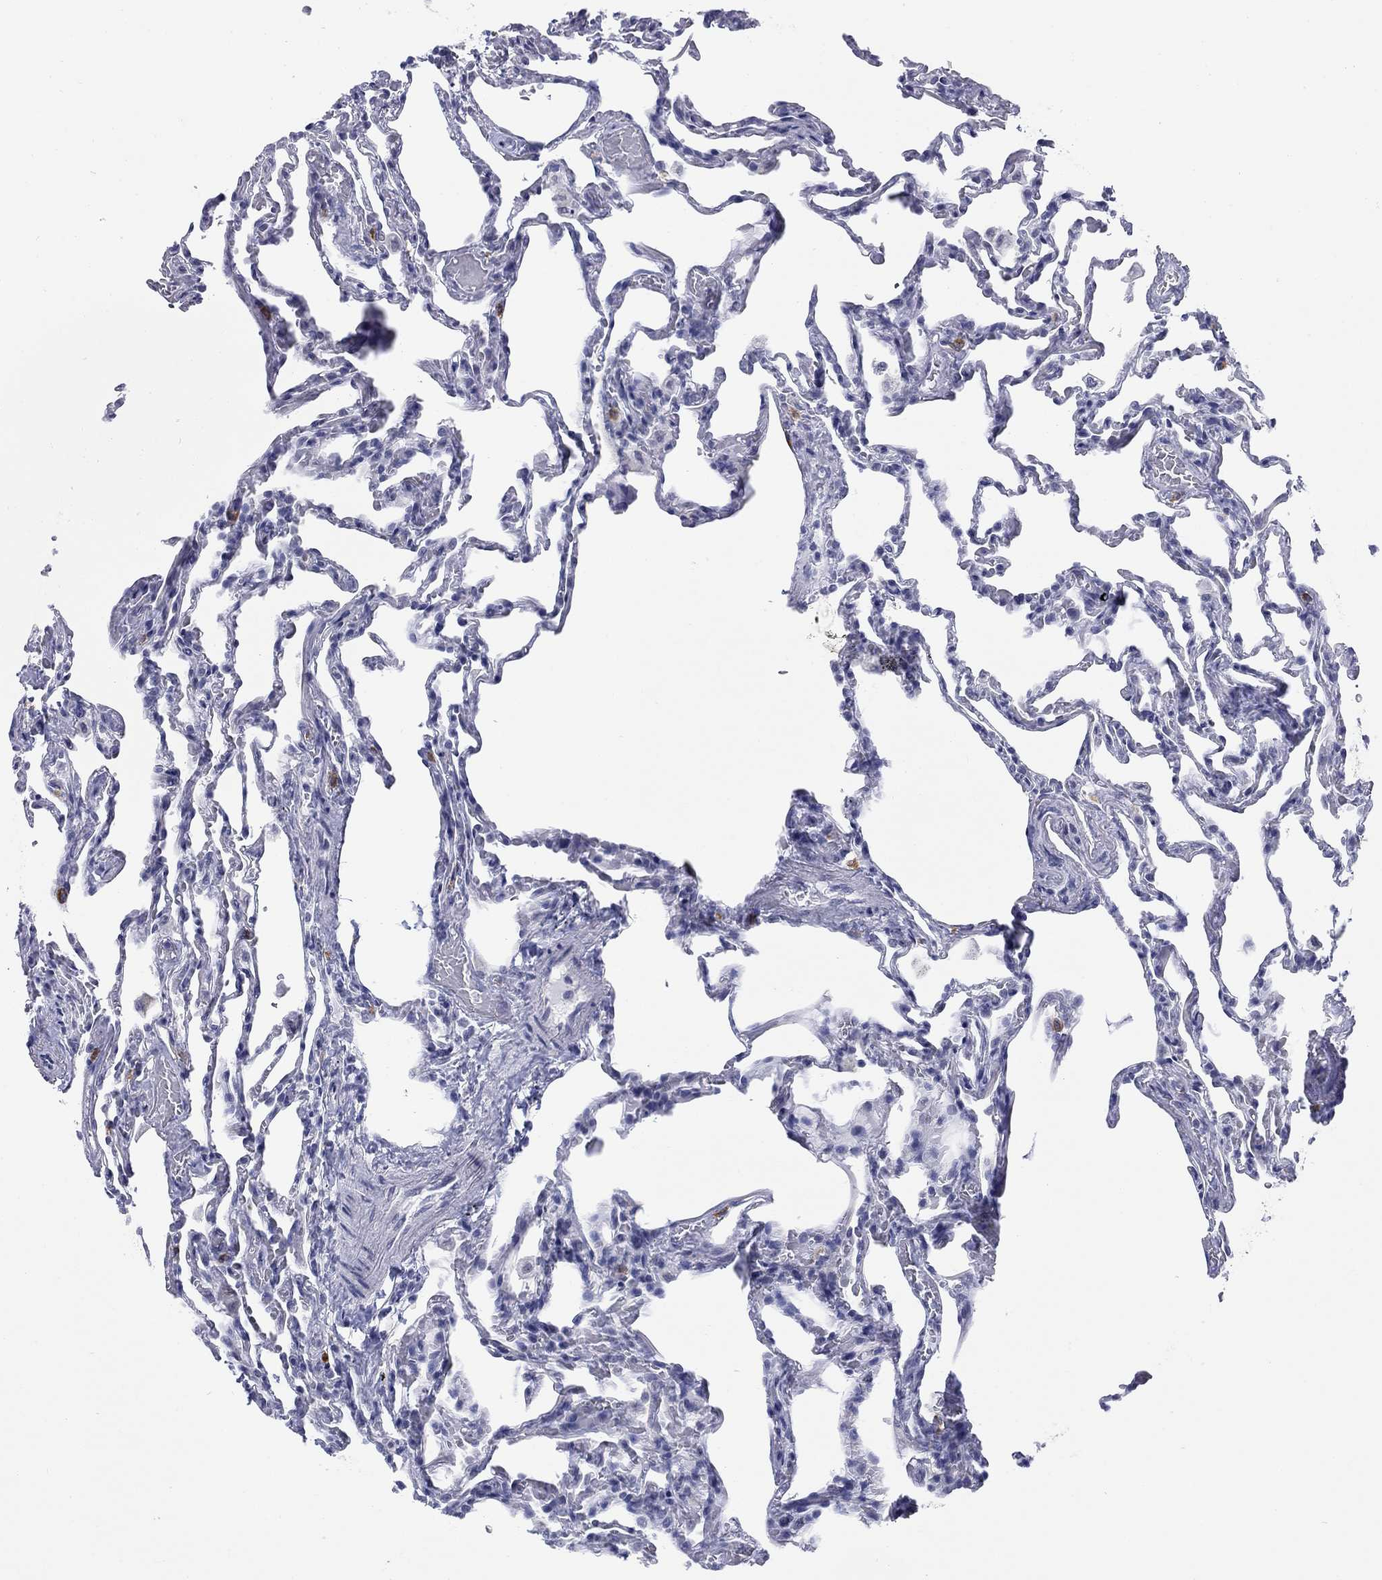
{"staining": {"intensity": "moderate", "quantity": "<25%", "location": "cytoplasmic/membranous"}, "tissue": "lung", "cell_type": "Alveolar cells", "image_type": "normal", "snomed": [{"axis": "morphology", "description": "Normal tissue, NOS"}, {"axis": "topography", "description": "Lung"}], "caption": "A brown stain highlights moderate cytoplasmic/membranous expression of a protein in alveolar cells of unremarkable human lung.", "gene": "ECEL1", "patient": {"sex": "female", "age": 43}}